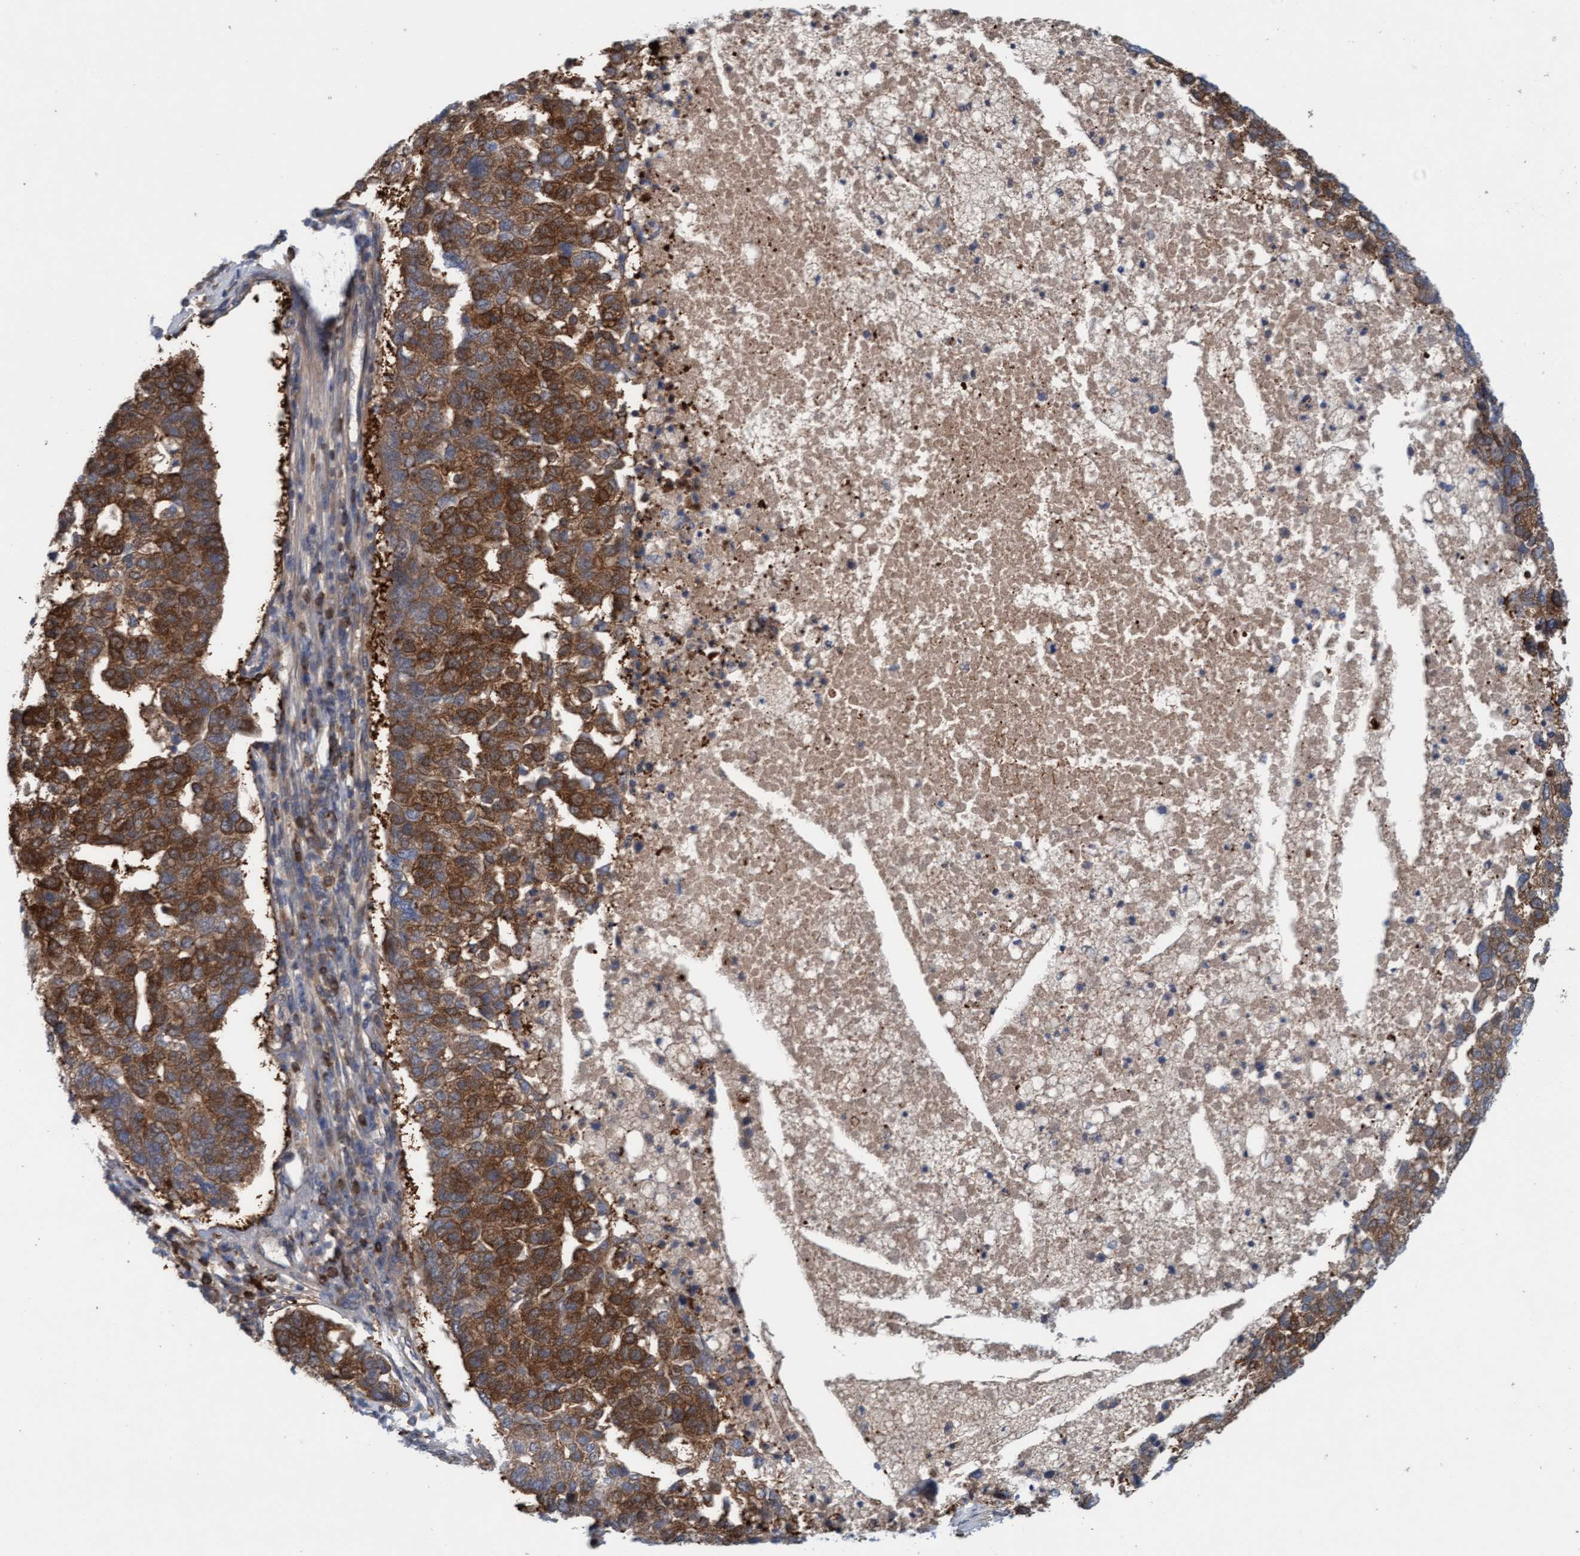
{"staining": {"intensity": "moderate", "quantity": ">75%", "location": "cytoplasmic/membranous"}, "tissue": "pancreatic cancer", "cell_type": "Tumor cells", "image_type": "cancer", "snomed": [{"axis": "morphology", "description": "Adenocarcinoma, NOS"}, {"axis": "topography", "description": "Pancreas"}], "caption": "Protein expression by immunohistochemistry demonstrates moderate cytoplasmic/membranous positivity in about >75% of tumor cells in pancreatic cancer (adenocarcinoma).", "gene": "KLHL25", "patient": {"sex": "female", "age": 61}}